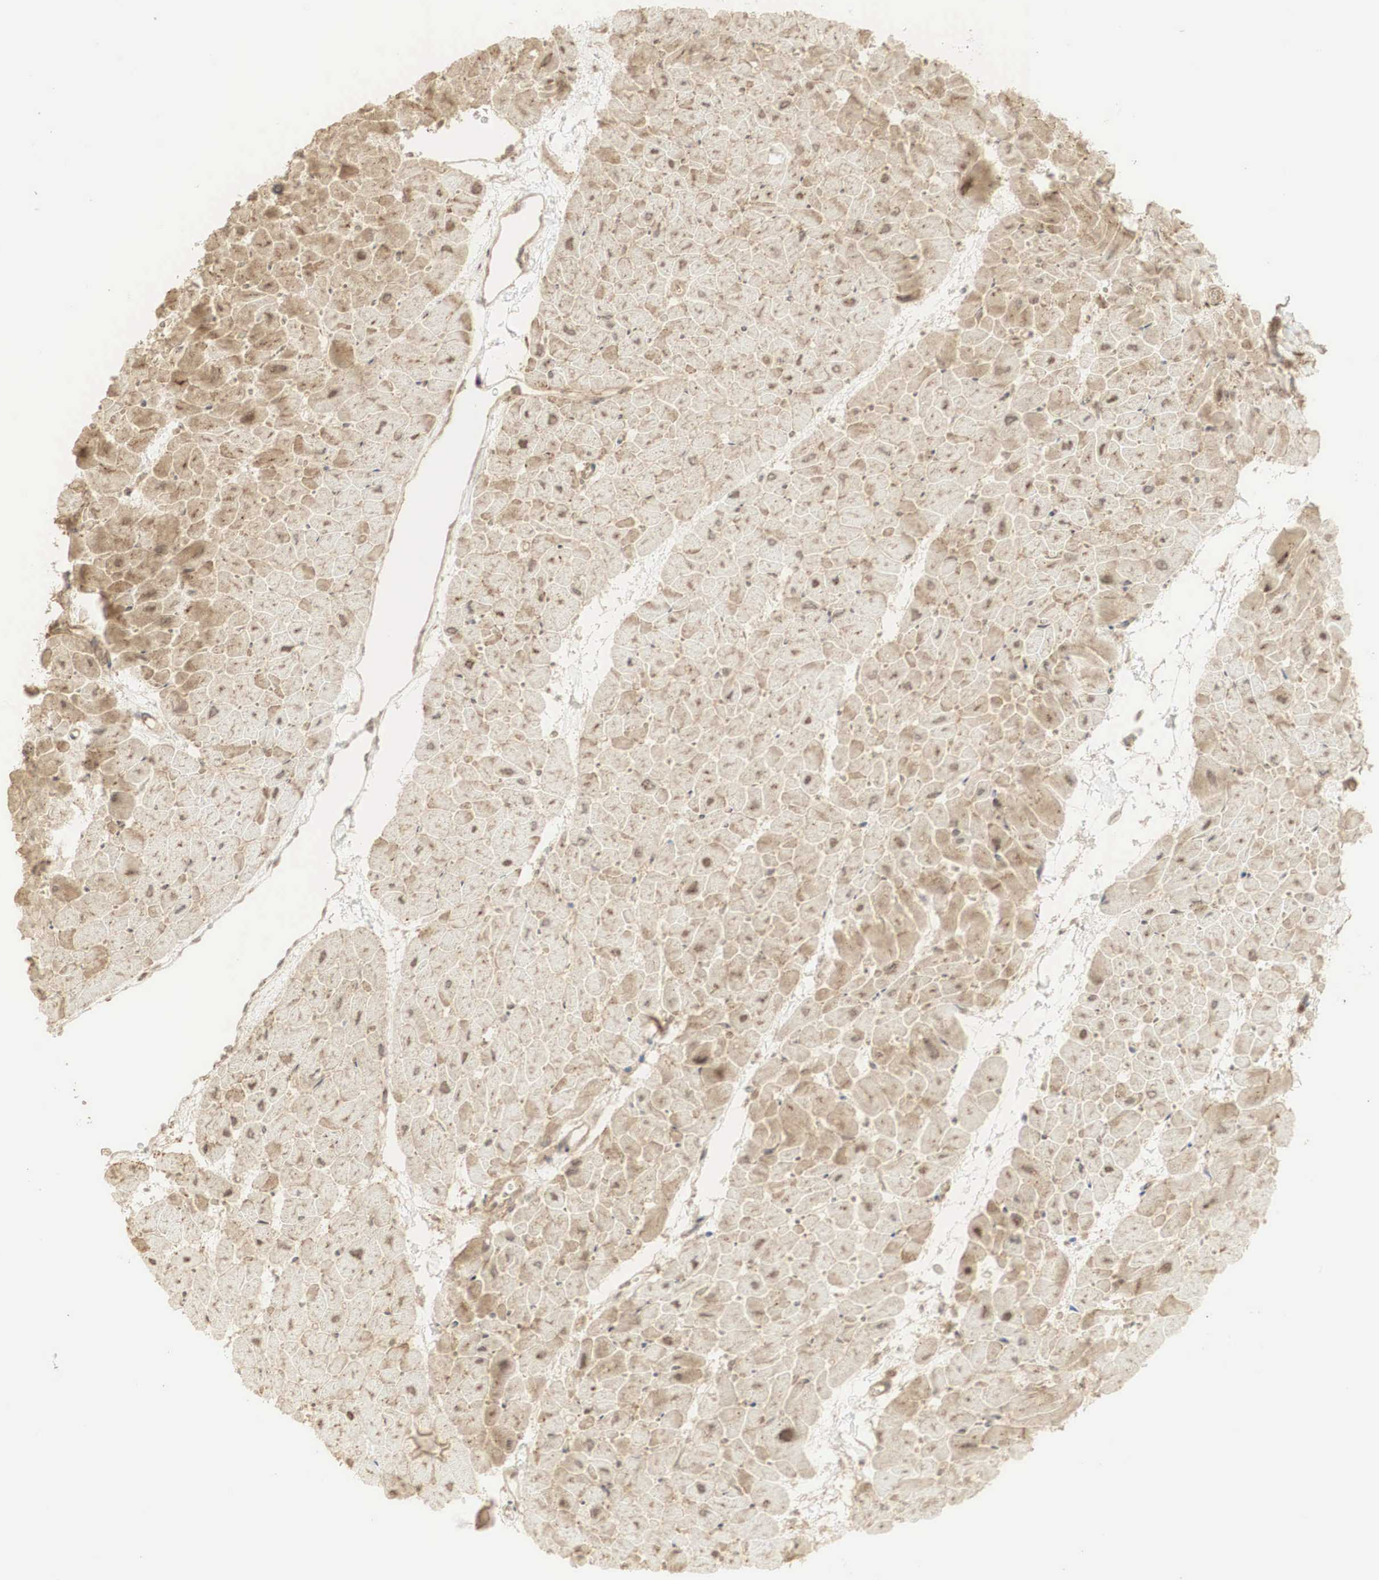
{"staining": {"intensity": "weak", "quantity": "25%-75%", "location": "cytoplasmic/membranous"}, "tissue": "heart muscle", "cell_type": "Cardiomyocytes", "image_type": "normal", "snomed": [{"axis": "morphology", "description": "Normal tissue, NOS"}, {"axis": "topography", "description": "Heart"}], "caption": "Immunohistochemistry histopathology image of unremarkable heart muscle stained for a protein (brown), which demonstrates low levels of weak cytoplasmic/membranous expression in approximately 25%-75% of cardiomyocytes.", "gene": "RNF113A", "patient": {"sex": "male", "age": 45}}